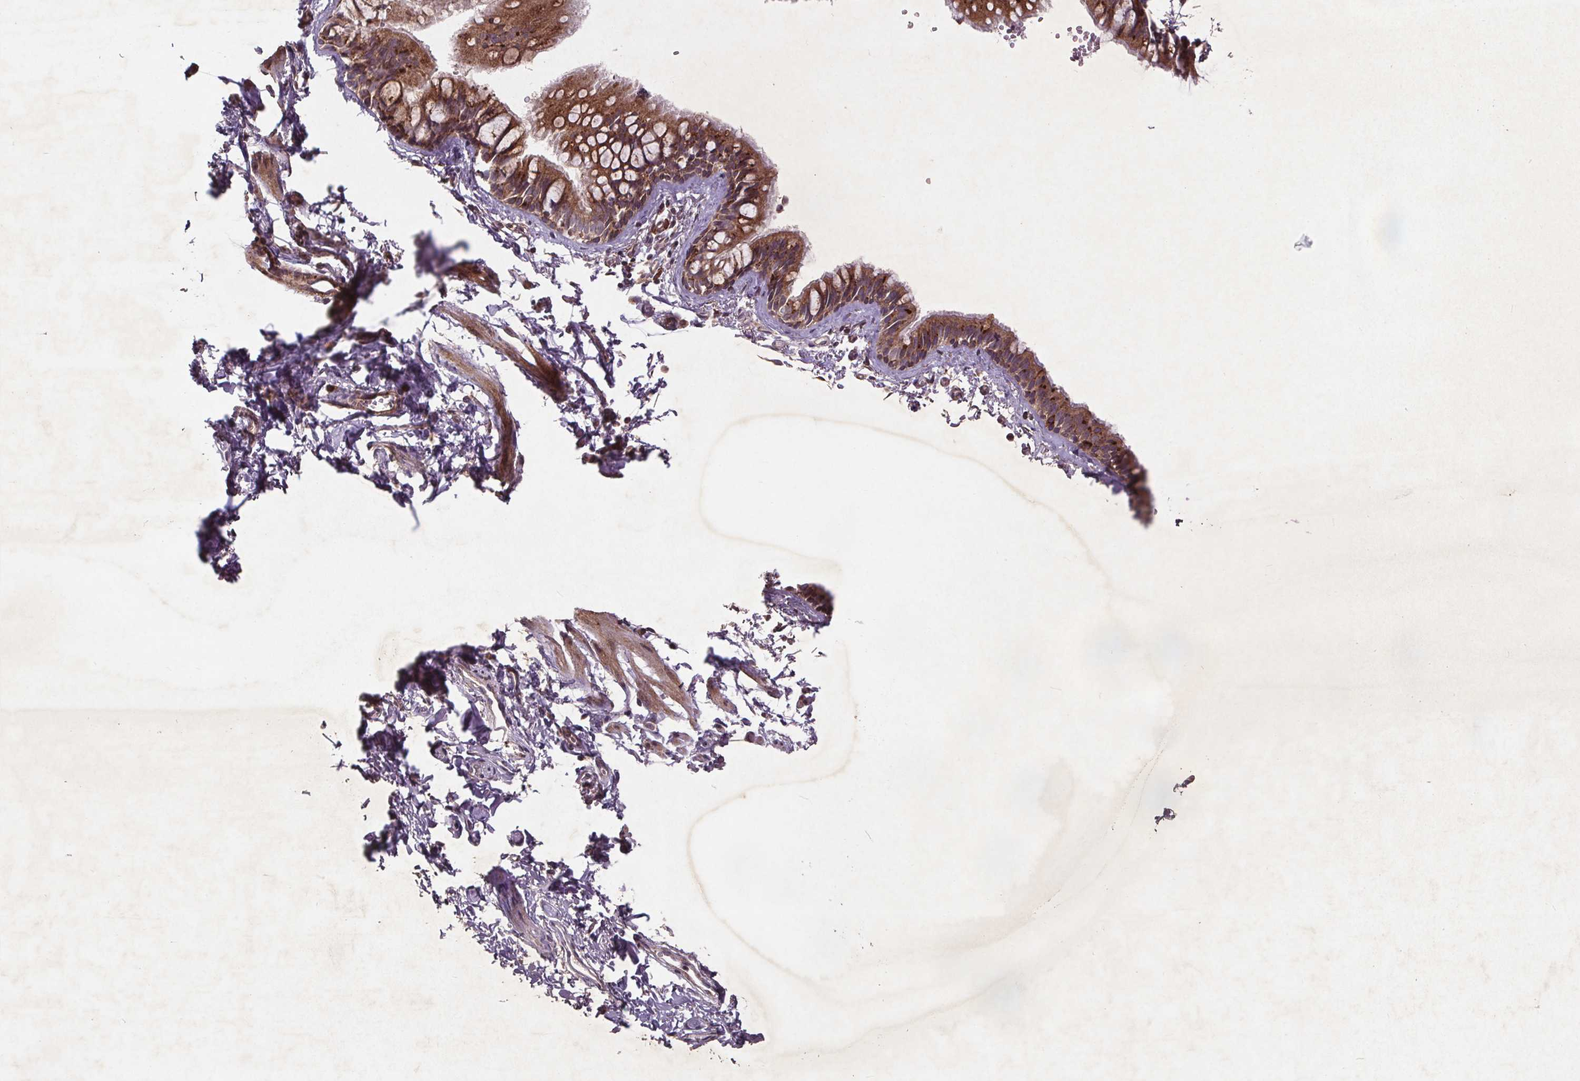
{"staining": {"intensity": "moderate", "quantity": ">75%", "location": "cytoplasmic/membranous"}, "tissue": "bronchus", "cell_type": "Respiratory epithelial cells", "image_type": "normal", "snomed": [{"axis": "morphology", "description": "Normal tissue, NOS"}, {"axis": "topography", "description": "Cartilage tissue"}, {"axis": "topography", "description": "Bronchus"}], "caption": "This micrograph exhibits immunohistochemistry staining of normal bronchus, with medium moderate cytoplasmic/membranous positivity in approximately >75% of respiratory epithelial cells.", "gene": "STRN3", "patient": {"sex": "female", "age": 59}}